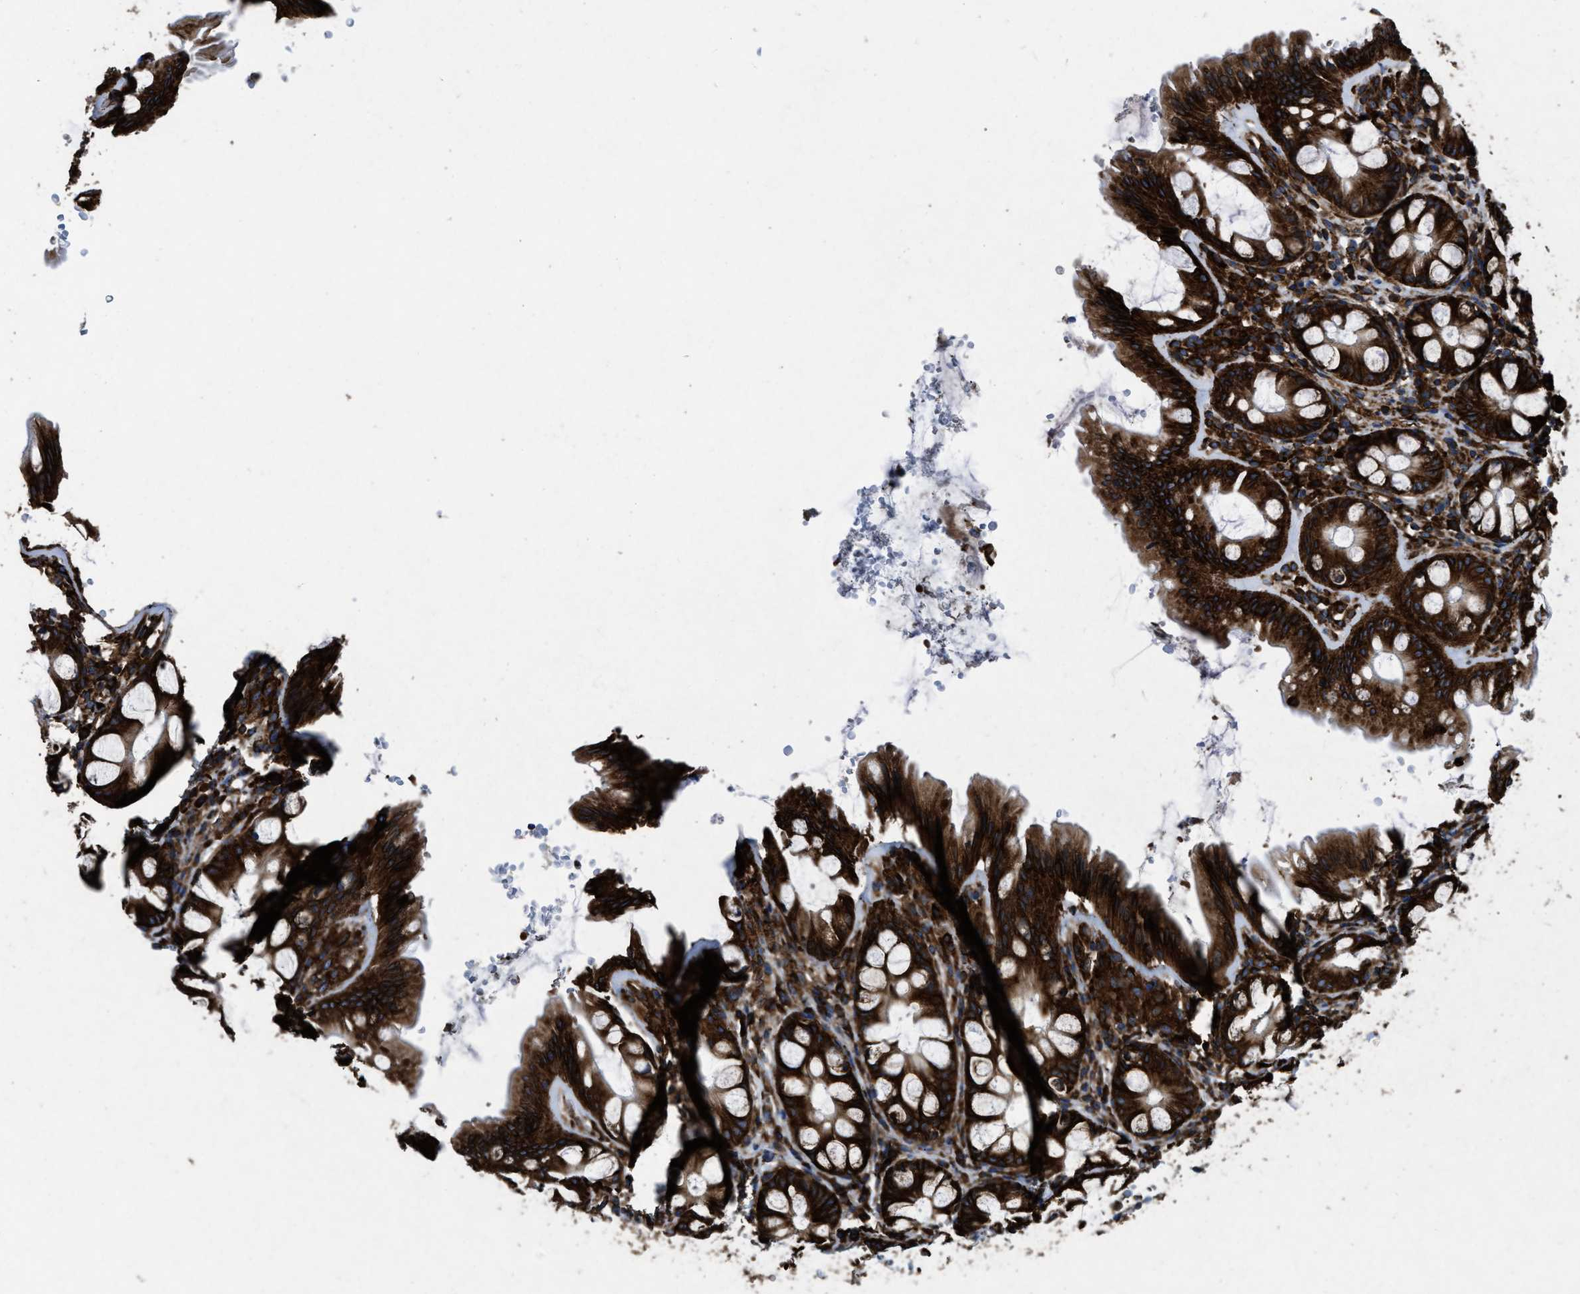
{"staining": {"intensity": "strong", "quantity": ">75%", "location": "cytoplasmic/membranous,nuclear"}, "tissue": "colon", "cell_type": "Endothelial cells", "image_type": "normal", "snomed": [{"axis": "morphology", "description": "Normal tissue, NOS"}, {"axis": "topography", "description": "Colon"}], "caption": "Endothelial cells reveal high levels of strong cytoplasmic/membranous,nuclear staining in approximately >75% of cells in unremarkable colon.", "gene": "CAPRIN1", "patient": {"sex": "male", "age": 47}}